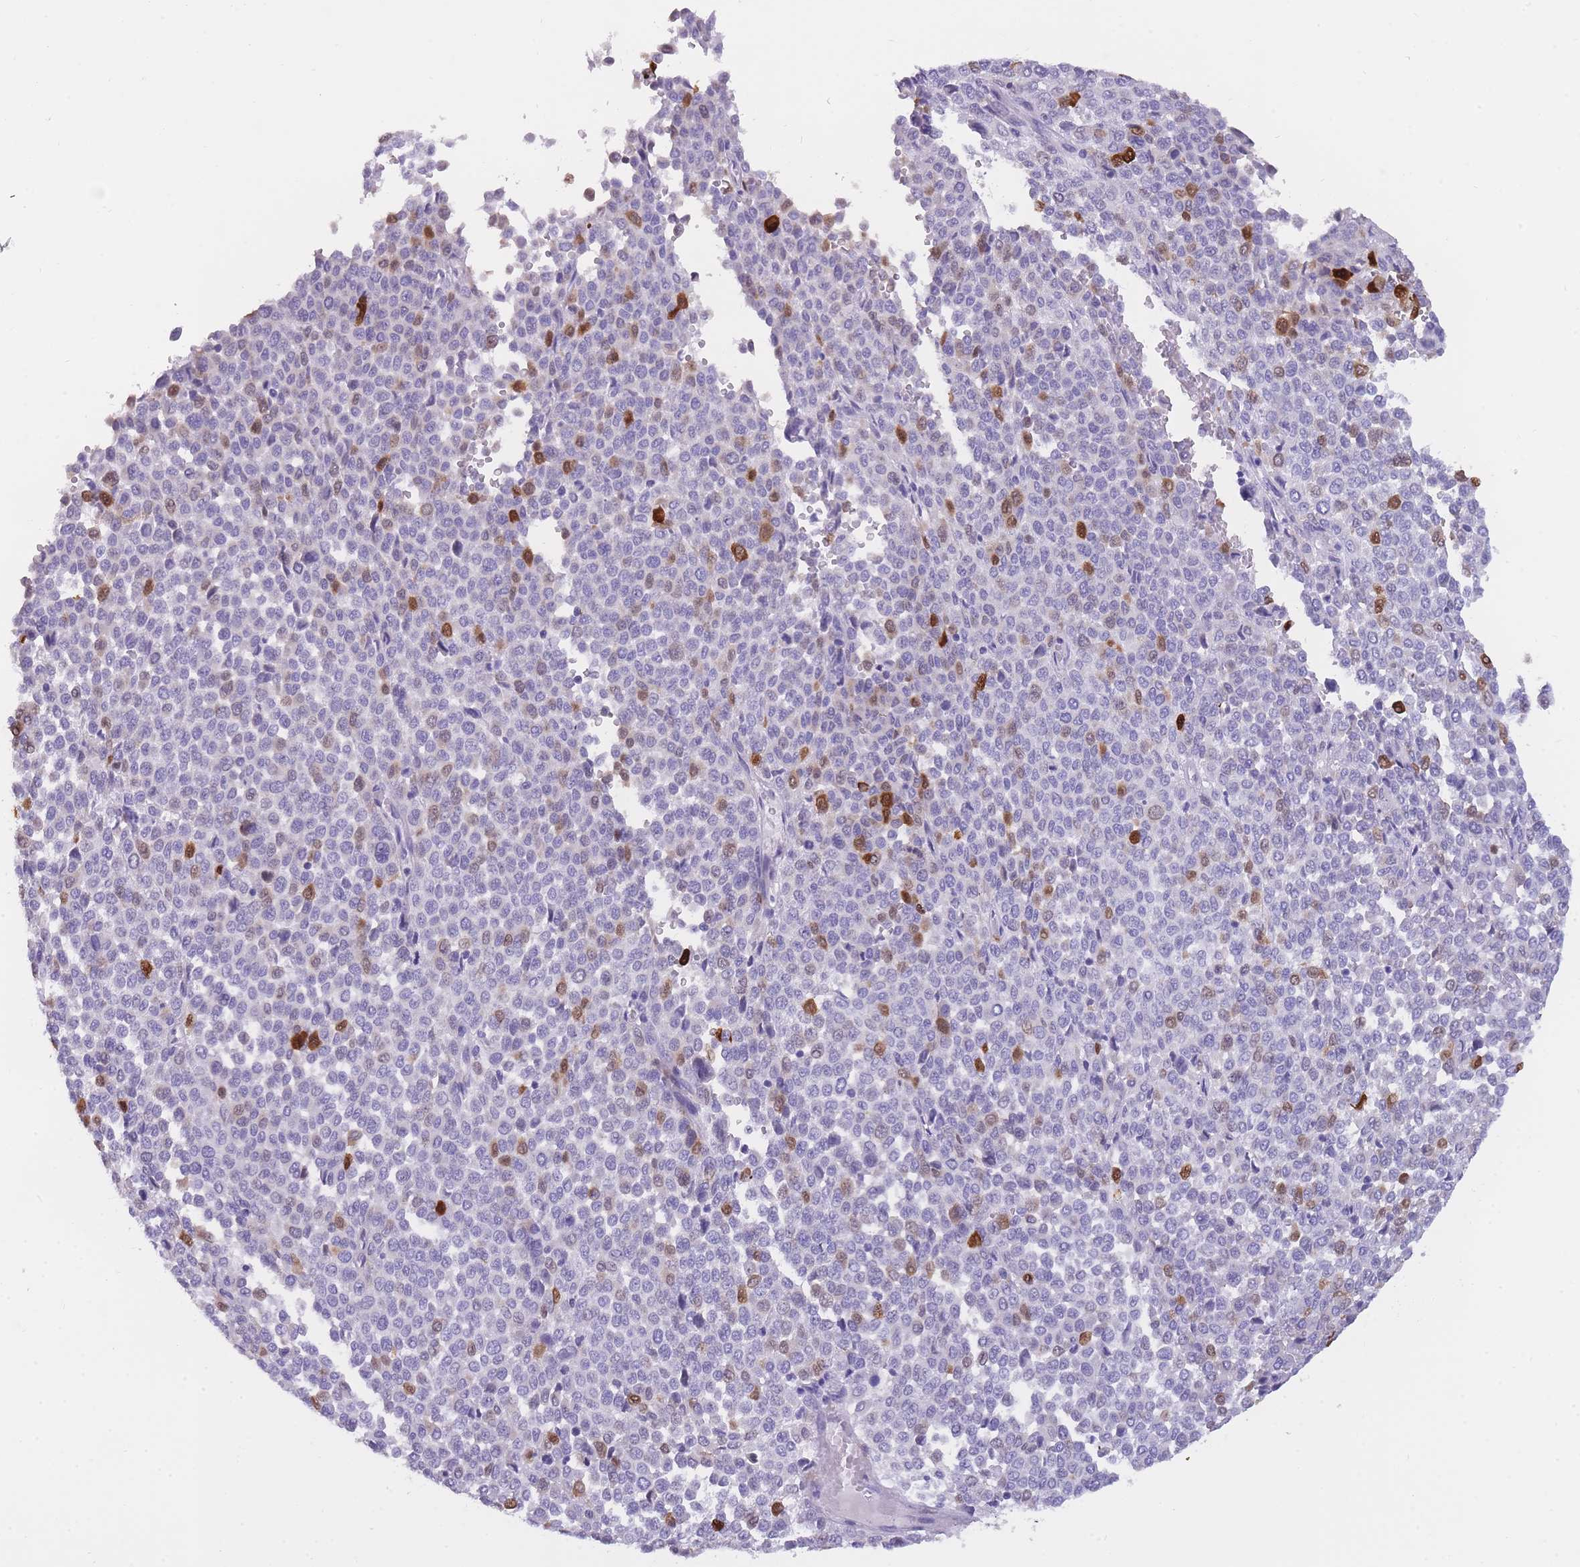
{"staining": {"intensity": "strong", "quantity": "<25%", "location": "cytoplasmic/membranous,nuclear"}, "tissue": "melanoma", "cell_type": "Tumor cells", "image_type": "cancer", "snomed": [{"axis": "morphology", "description": "Malignant melanoma, Metastatic site"}, {"axis": "topography", "description": "Pancreas"}], "caption": "The micrograph demonstrates immunohistochemical staining of melanoma. There is strong cytoplasmic/membranous and nuclear staining is present in about <25% of tumor cells.", "gene": "ZNF662", "patient": {"sex": "female", "age": 30}}